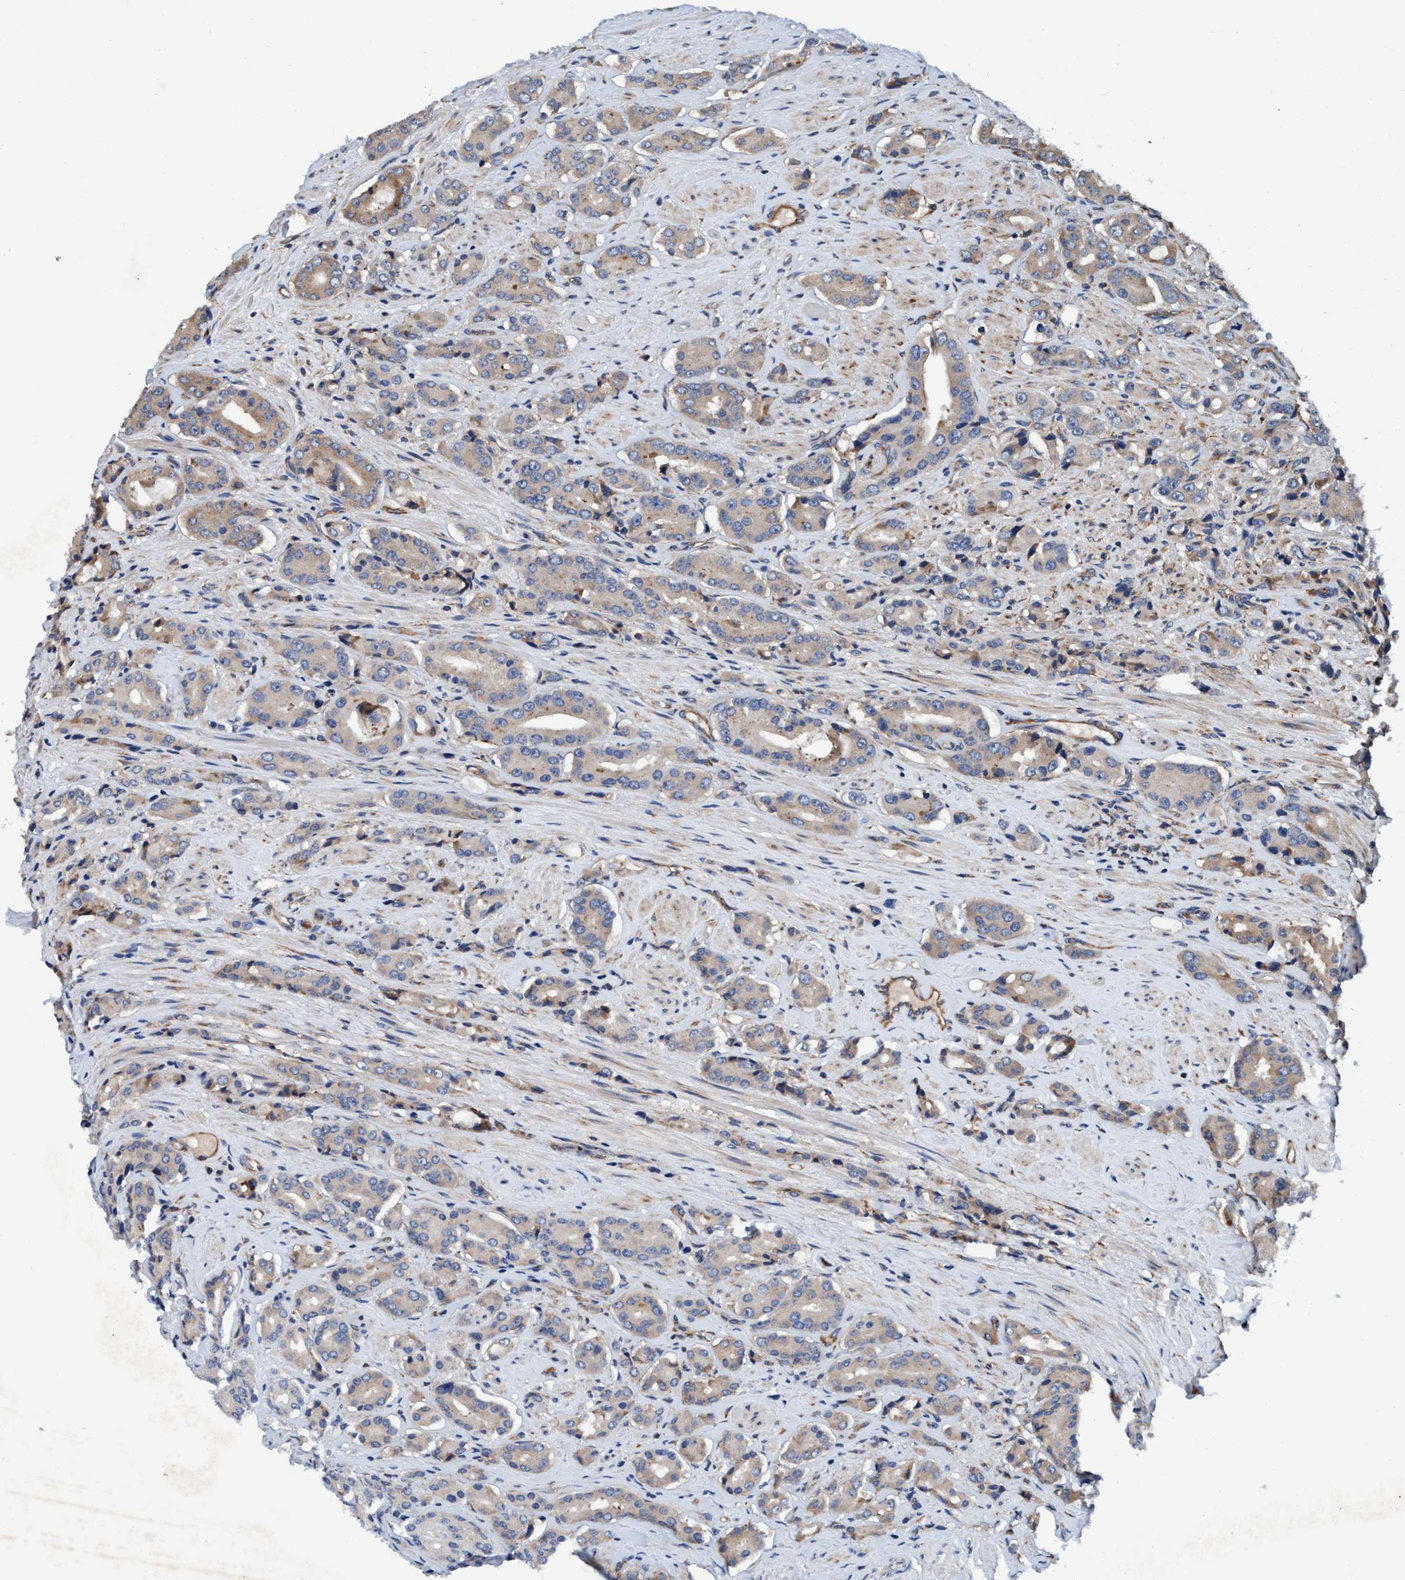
{"staining": {"intensity": "weak", "quantity": "25%-75%", "location": "cytoplasmic/membranous"}, "tissue": "prostate cancer", "cell_type": "Tumor cells", "image_type": "cancer", "snomed": [{"axis": "morphology", "description": "Adenocarcinoma, High grade"}, {"axis": "topography", "description": "Prostate"}], "caption": "Immunohistochemical staining of prostate adenocarcinoma (high-grade) shows weak cytoplasmic/membranous protein expression in about 25%-75% of tumor cells. The protein is stained brown, and the nuclei are stained in blue (DAB (3,3'-diaminobenzidine) IHC with brightfield microscopy, high magnification).", "gene": "ENDOG", "patient": {"sex": "male", "age": 71}}